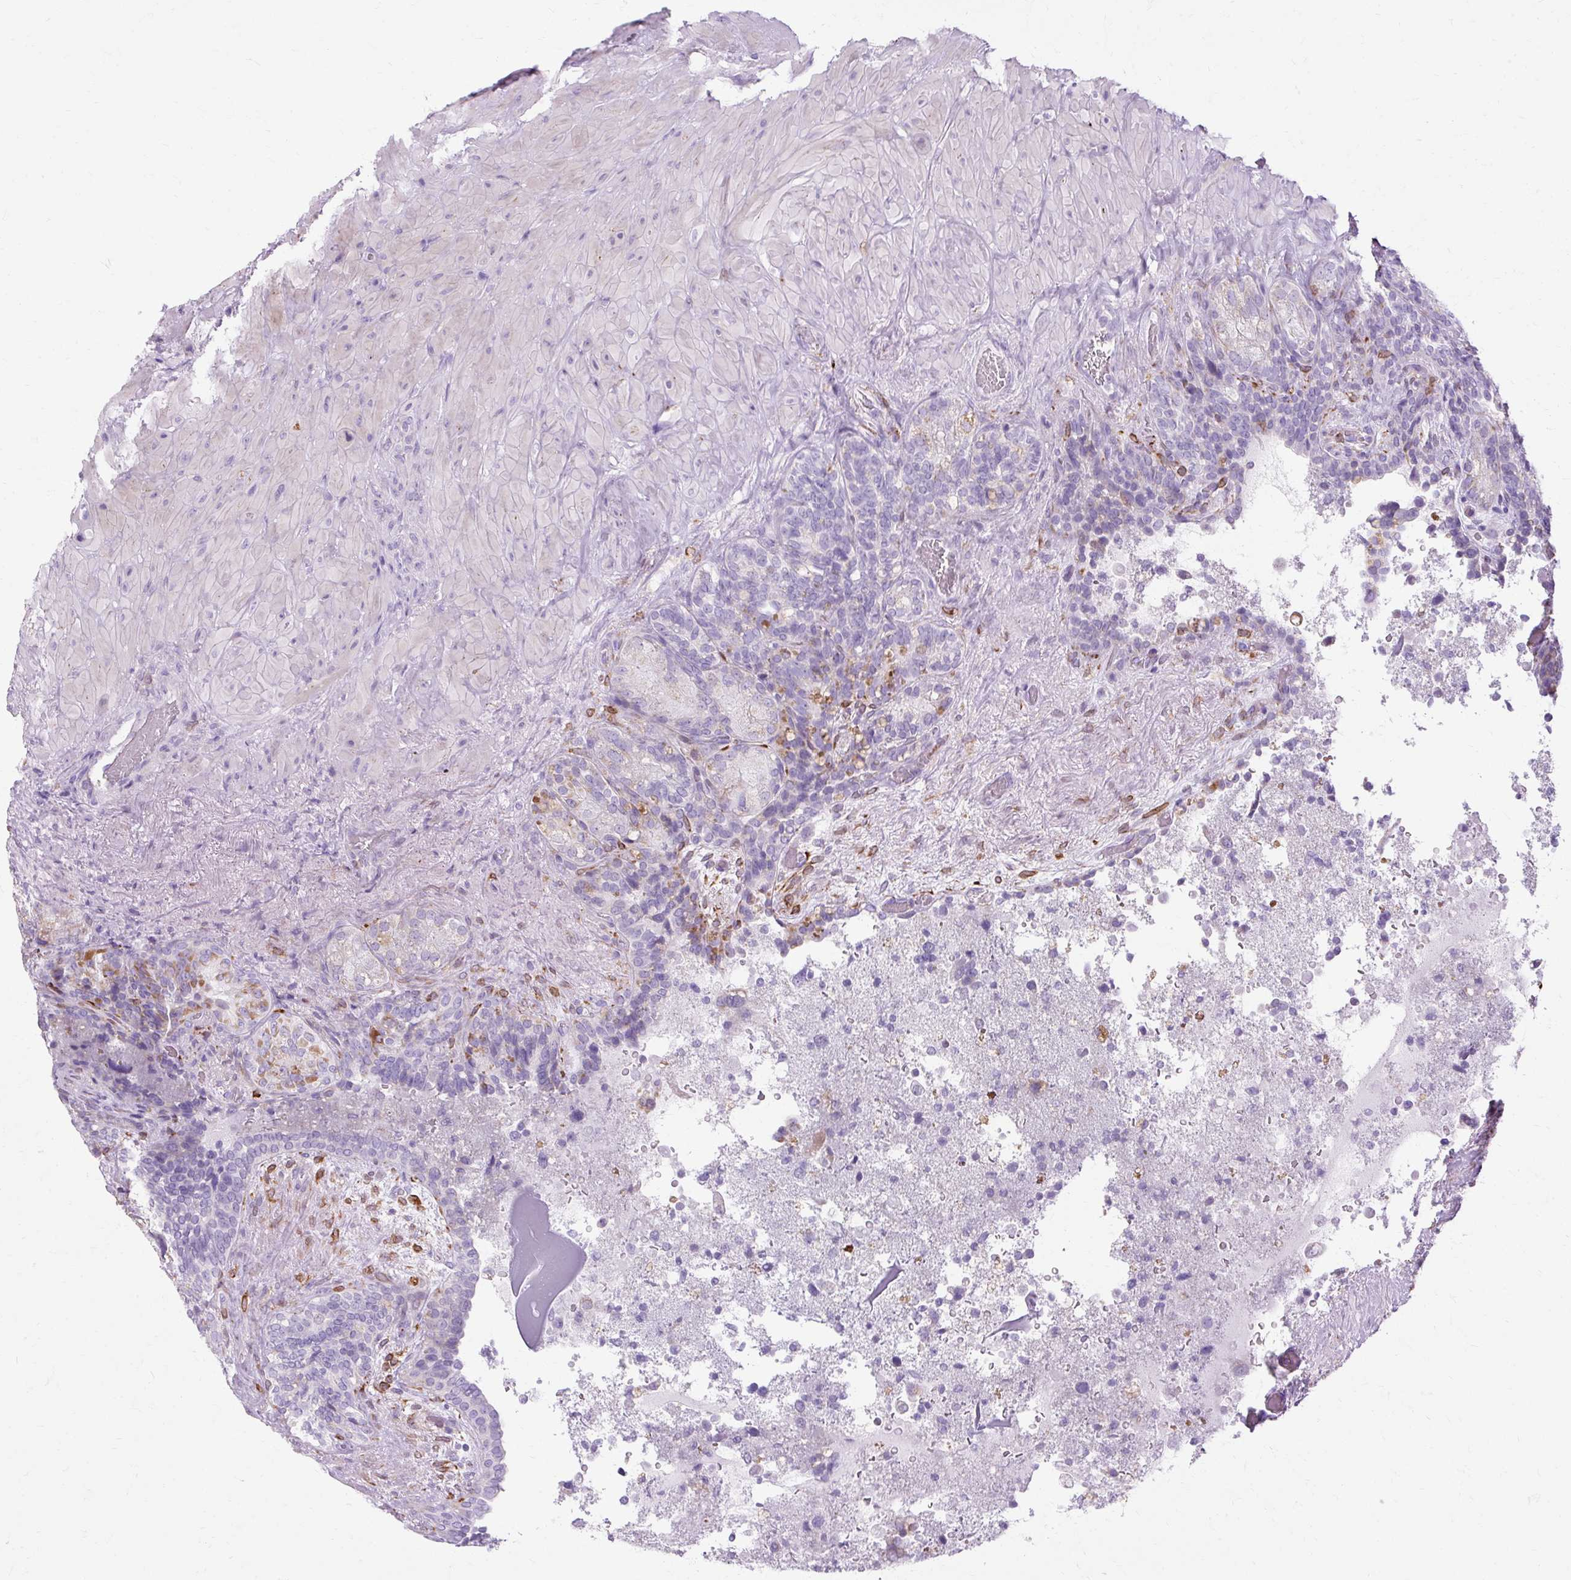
{"staining": {"intensity": "moderate", "quantity": "<25%", "location": "cytoplasmic/membranous"}, "tissue": "seminal vesicle", "cell_type": "Glandular cells", "image_type": "normal", "snomed": [{"axis": "morphology", "description": "Normal tissue, NOS"}, {"axis": "topography", "description": "Seminal veicle"}], "caption": "The image demonstrates a brown stain indicating the presence of a protein in the cytoplasmic/membranous of glandular cells in seminal vesicle.", "gene": "HSD11B1", "patient": {"sex": "male", "age": 69}}